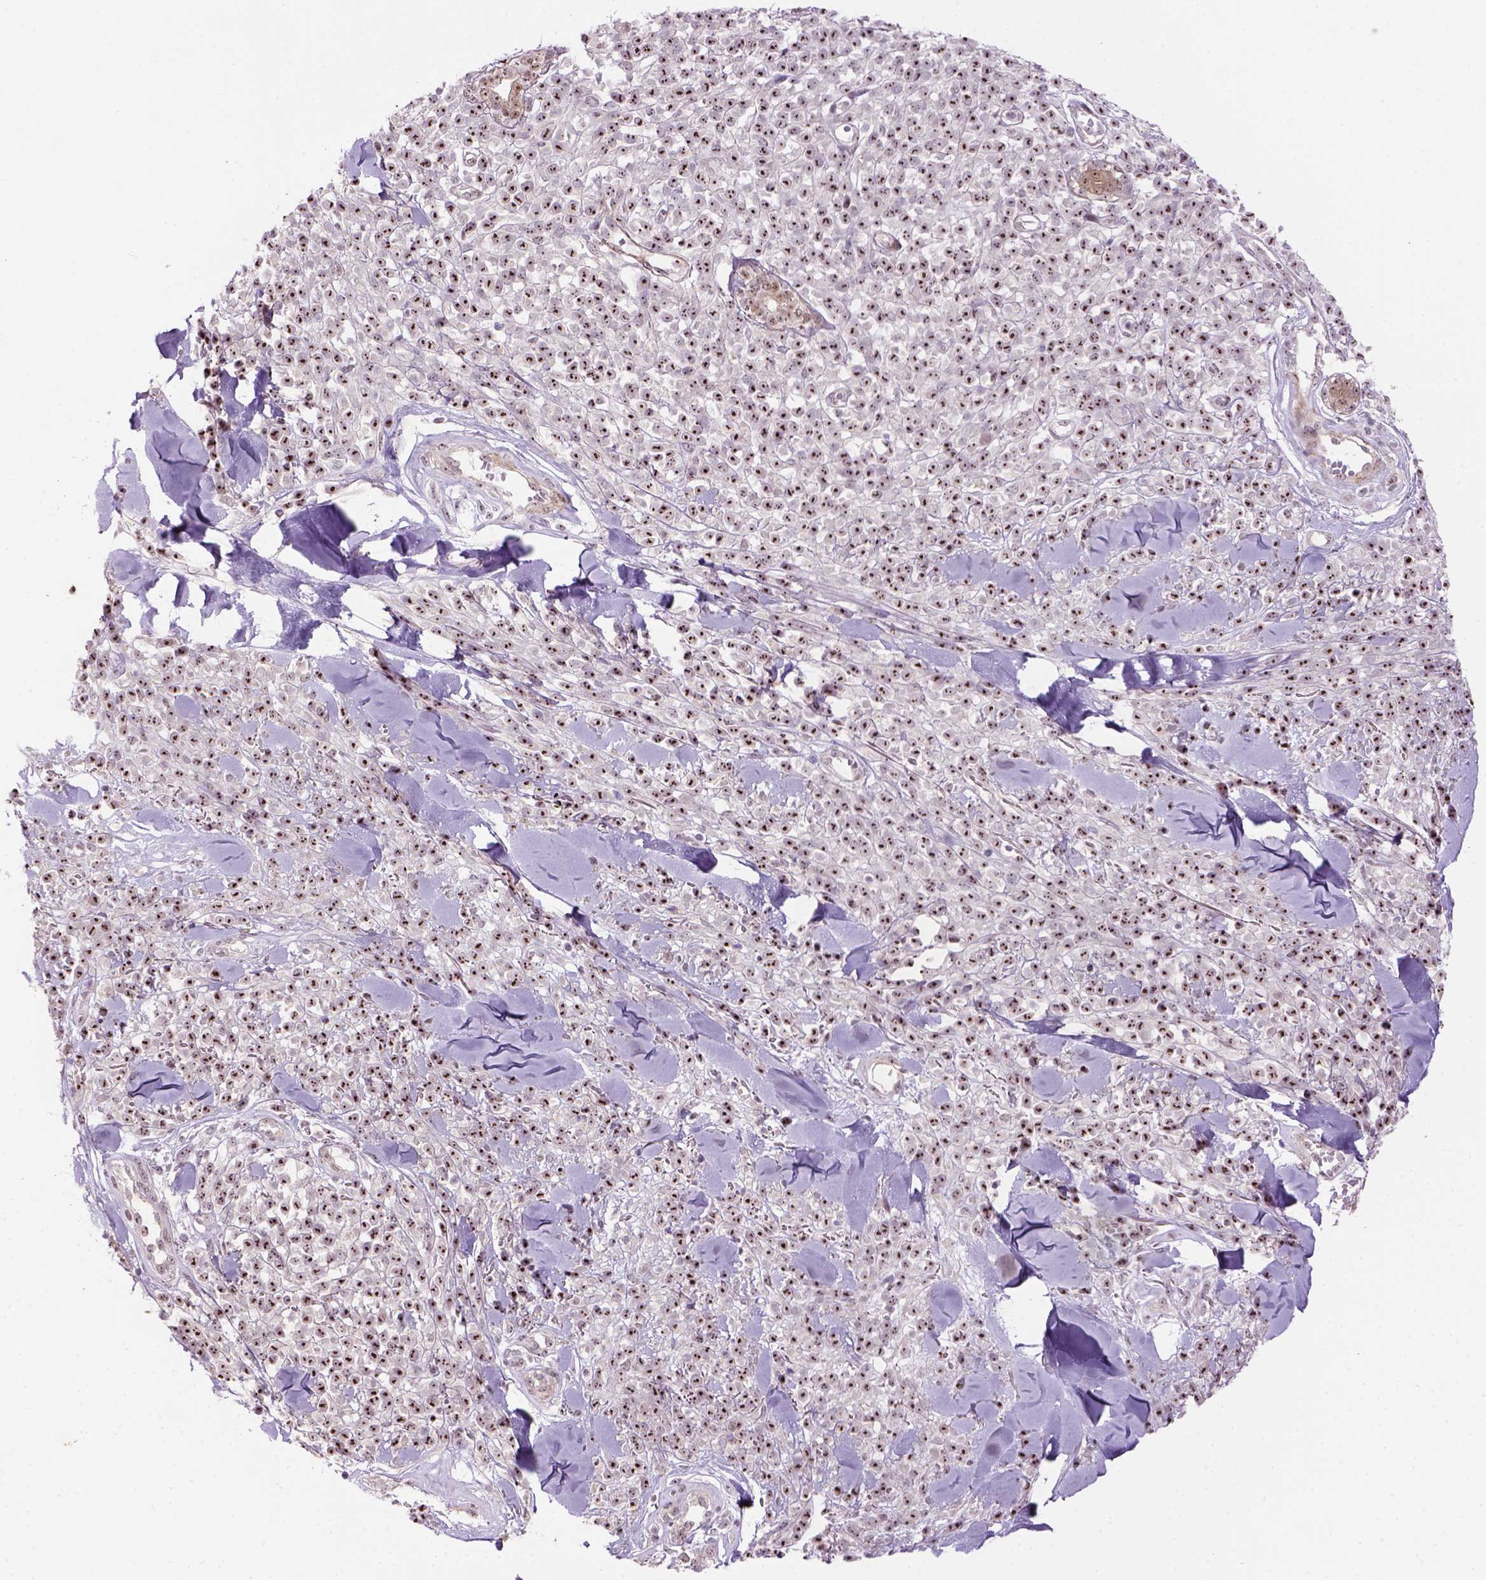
{"staining": {"intensity": "strong", "quantity": ">75%", "location": "nuclear"}, "tissue": "melanoma", "cell_type": "Tumor cells", "image_type": "cancer", "snomed": [{"axis": "morphology", "description": "Malignant melanoma, NOS"}, {"axis": "topography", "description": "Skin"}, {"axis": "topography", "description": "Skin of trunk"}], "caption": "Human melanoma stained for a protein (brown) demonstrates strong nuclear positive positivity in about >75% of tumor cells.", "gene": "RRS1", "patient": {"sex": "male", "age": 74}}